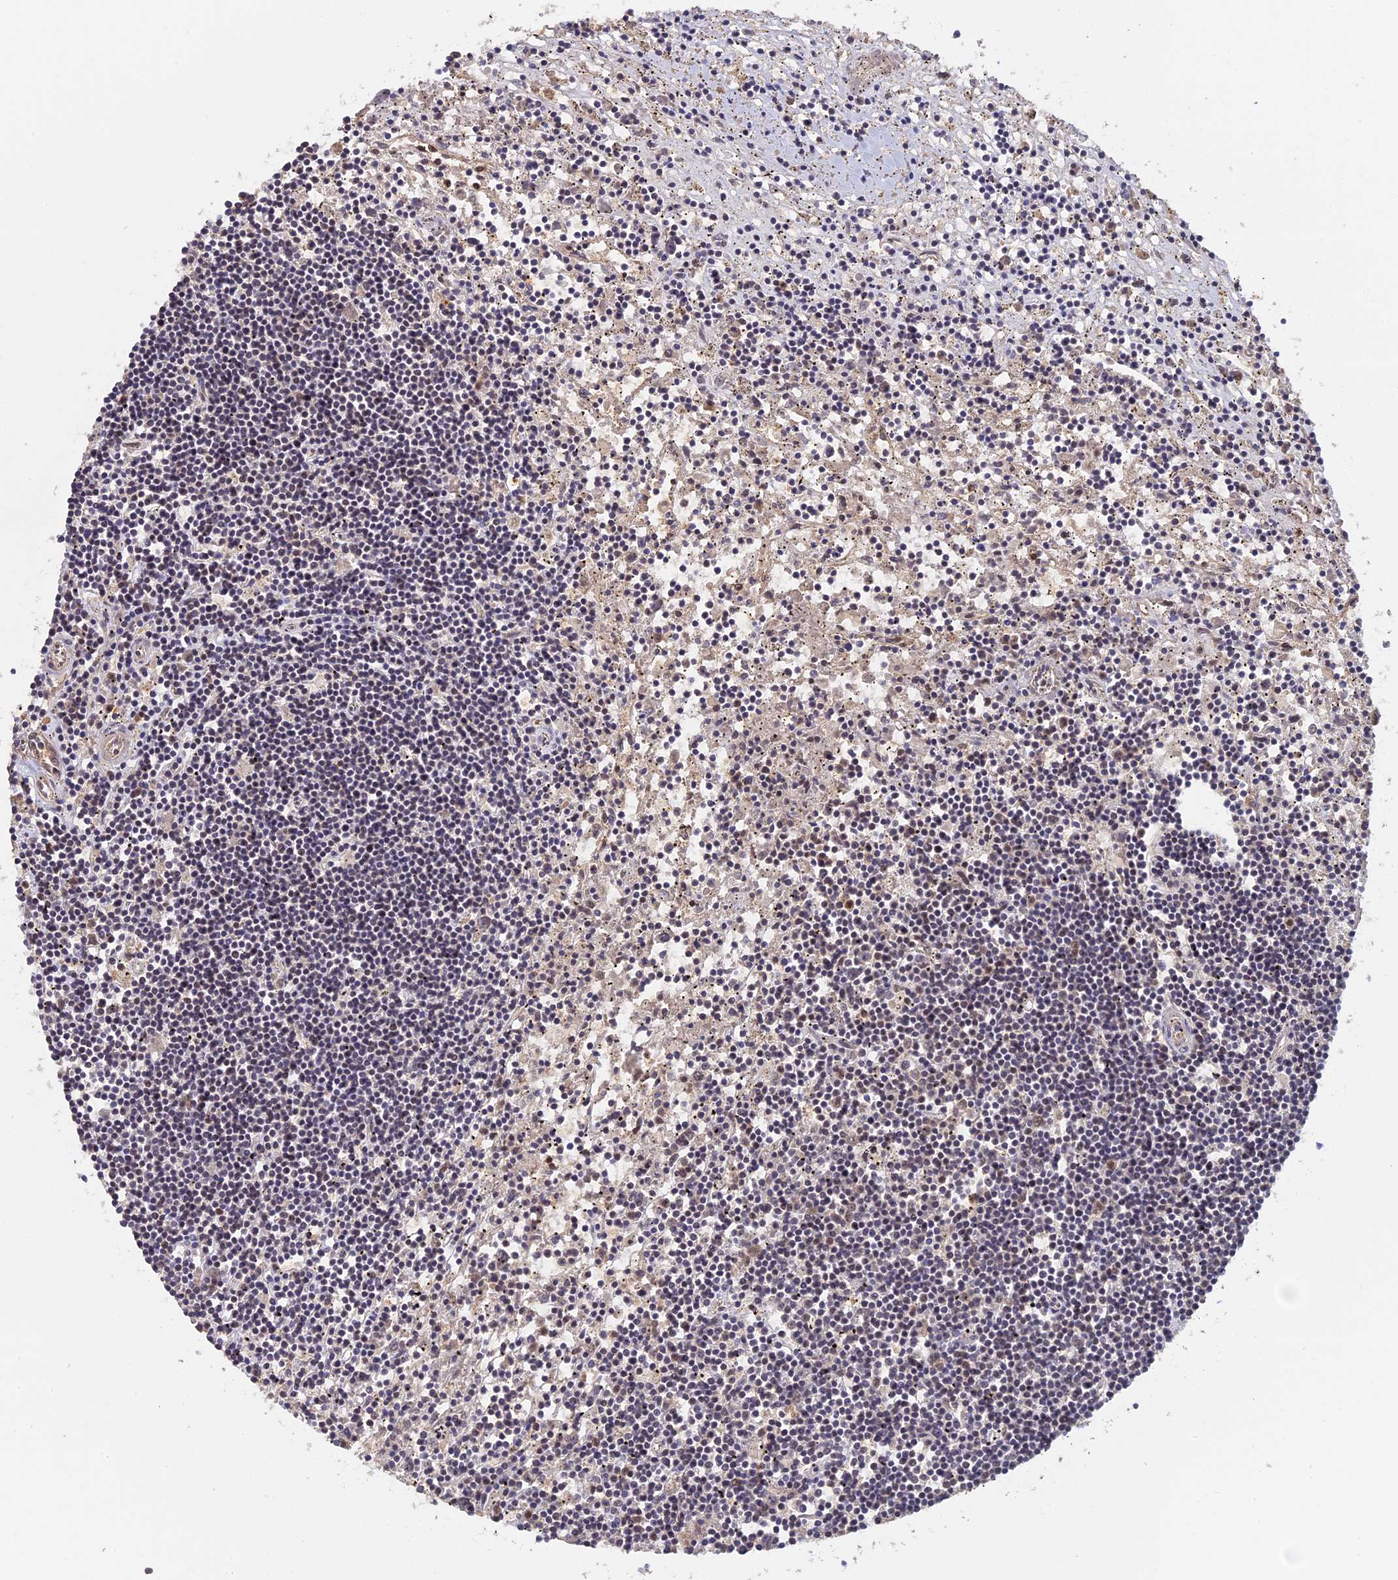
{"staining": {"intensity": "negative", "quantity": "none", "location": "none"}, "tissue": "lymphoma", "cell_type": "Tumor cells", "image_type": "cancer", "snomed": [{"axis": "morphology", "description": "Malignant lymphoma, non-Hodgkin's type, Low grade"}, {"axis": "topography", "description": "Spleen"}], "caption": "A photomicrograph of human lymphoma is negative for staining in tumor cells.", "gene": "FAM98C", "patient": {"sex": "male", "age": 76}}